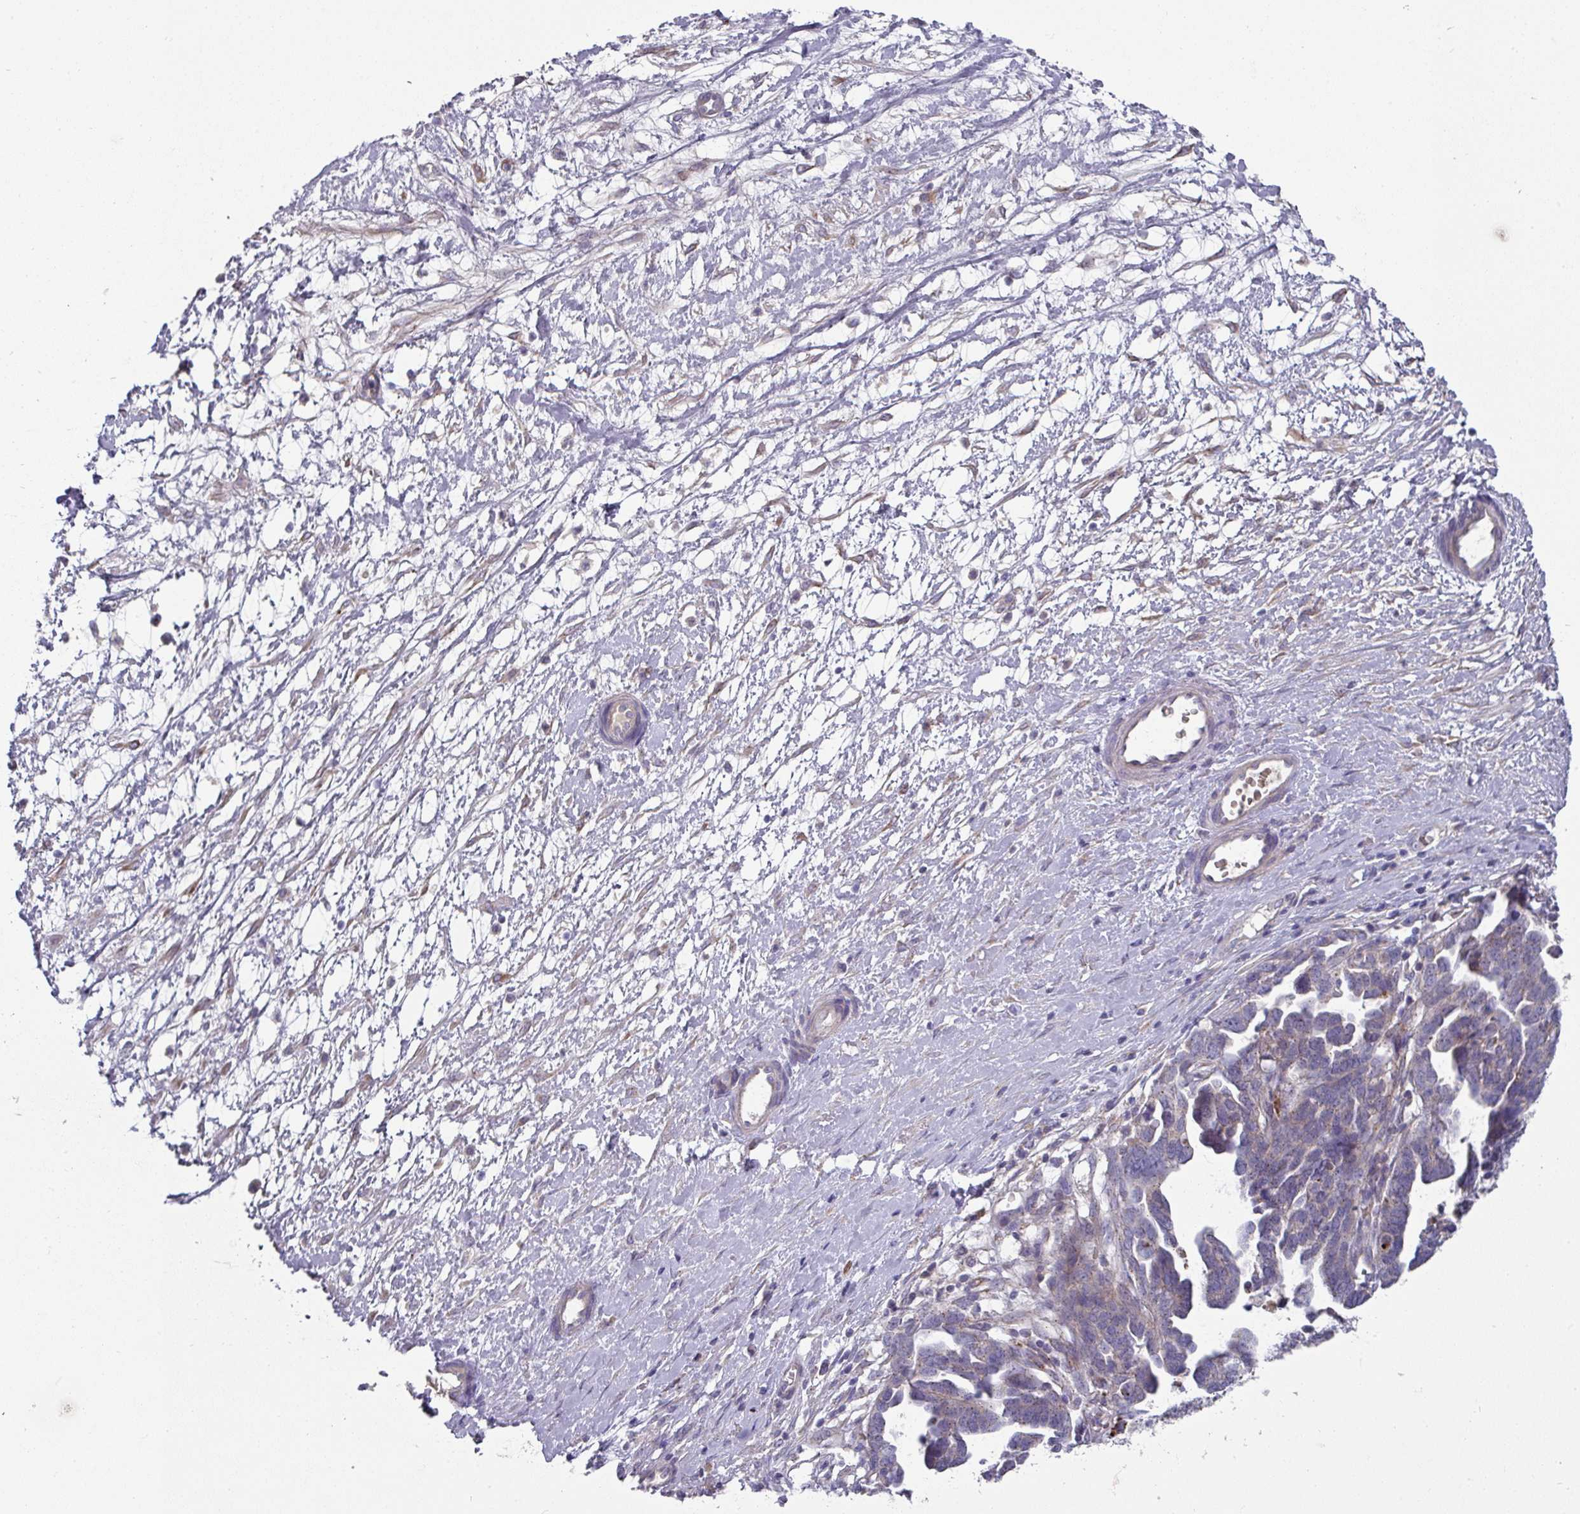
{"staining": {"intensity": "weak", "quantity": "<25%", "location": "cytoplasmic/membranous"}, "tissue": "ovarian cancer", "cell_type": "Tumor cells", "image_type": "cancer", "snomed": [{"axis": "morphology", "description": "Cystadenocarcinoma, serous, NOS"}, {"axis": "topography", "description": "Ovary"}], "caption": "There is no significant positivity in tumor cells of ovarian cancer (serous cystadenocarcinoma).", "gene": "IL4R", "patient": {"sex": "female", "age": 54}}